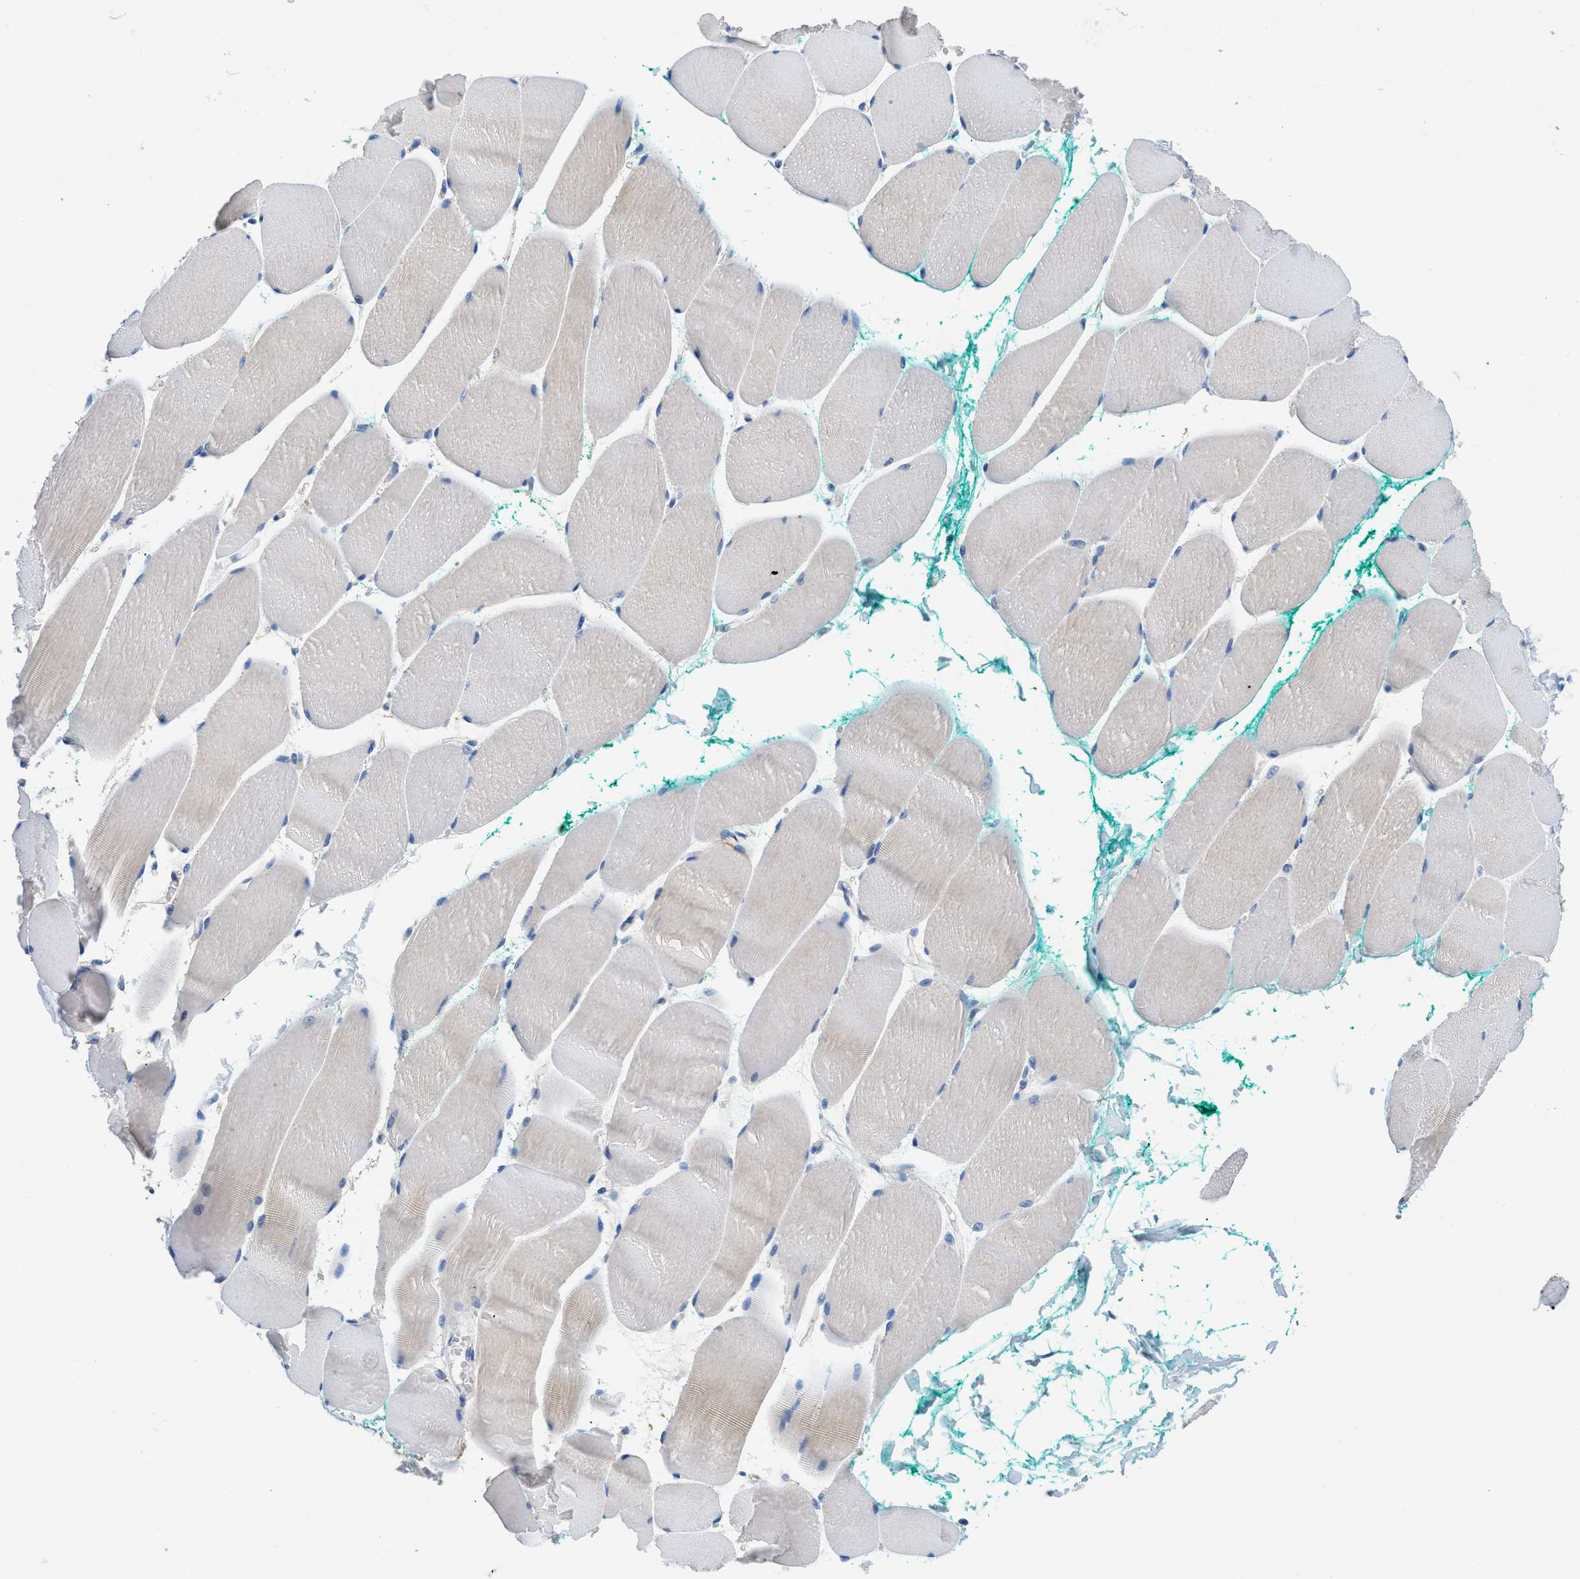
{"staining": {"intensity": "weak", "quantity": "<25%", "location": "cytoplasmic/membranous"}, "tissue": "skeletal muscle", "cell_type": "Myocytes", "image_type": "normal", "snomed": [{"axis": "morphology", "description": "Normal tissue, NOS"}, {"axis": "morphology", "description": "Squamous cell carcinoma, NOS"}, {"axis": "topography", "description": "Skeletal muscle"}], "caption": "Myocytes are negative for protein expression in benign human skeletal muscle. (Brightfield microscopy of DAB immunohistochemistry (IHC) at high magnification).", "gene": "SLC10A6", "patient": {"sex": "male", "age": 51}}